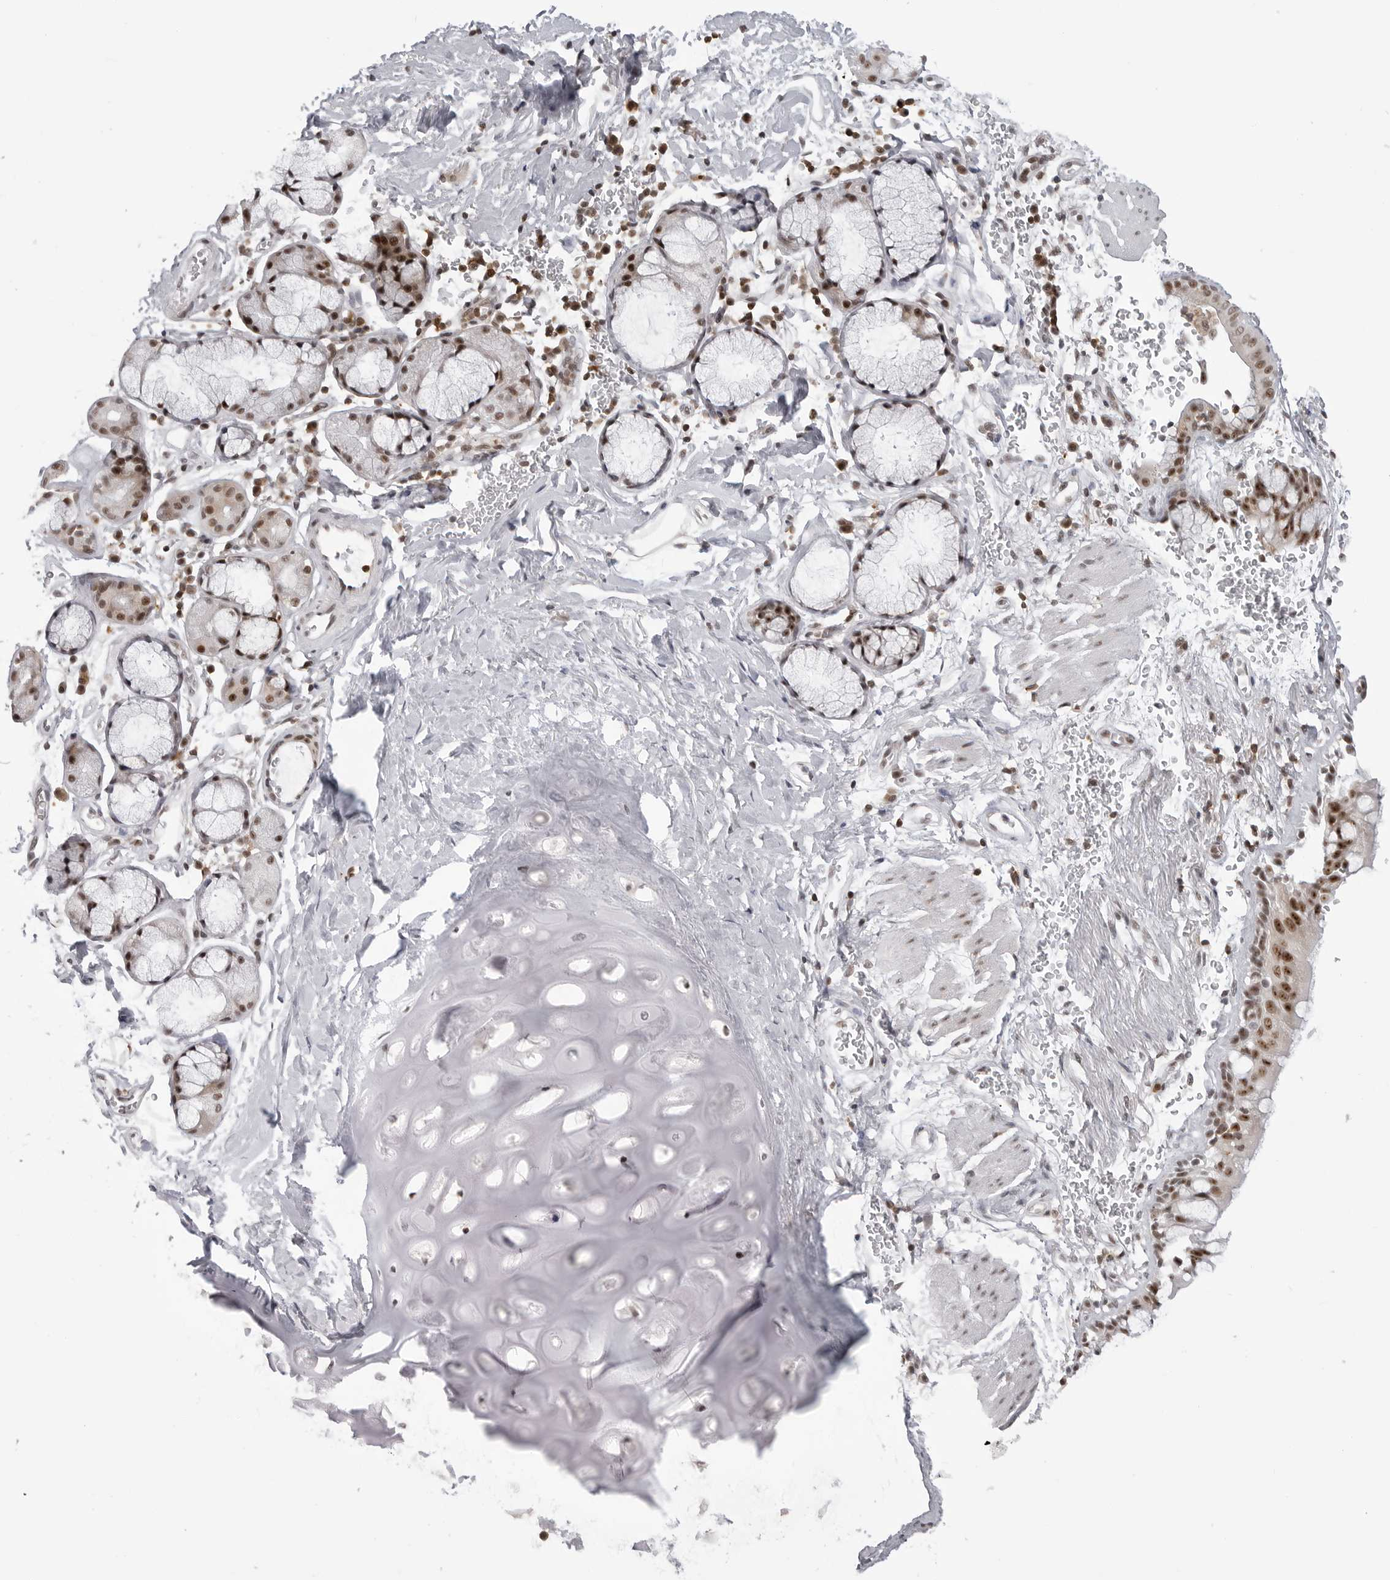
{"staining": {"intensity": "moderate", "quantity": ">75%", "location": "nuclear"}, "tissue": "bronchus", "cell_type": "Respiratory epithelial cells", "image_type": "normal", "snomed": [{"axis": "morphology", "description": "Normal tissue, NOS"}, {"axis": "topography", "description": "Cartilage tissue"}, {"axis": "topography", "description": "Bronchus"}], "caption": "Bronchus stained with IHC shows moderate nuclear expression in about >75% of respiratory epithelial cells. Ihc stains the protein in brown and the nuclei are stained blue.", "gene": "WRAP53", "patient": {"sex": "female", "age": 53}}